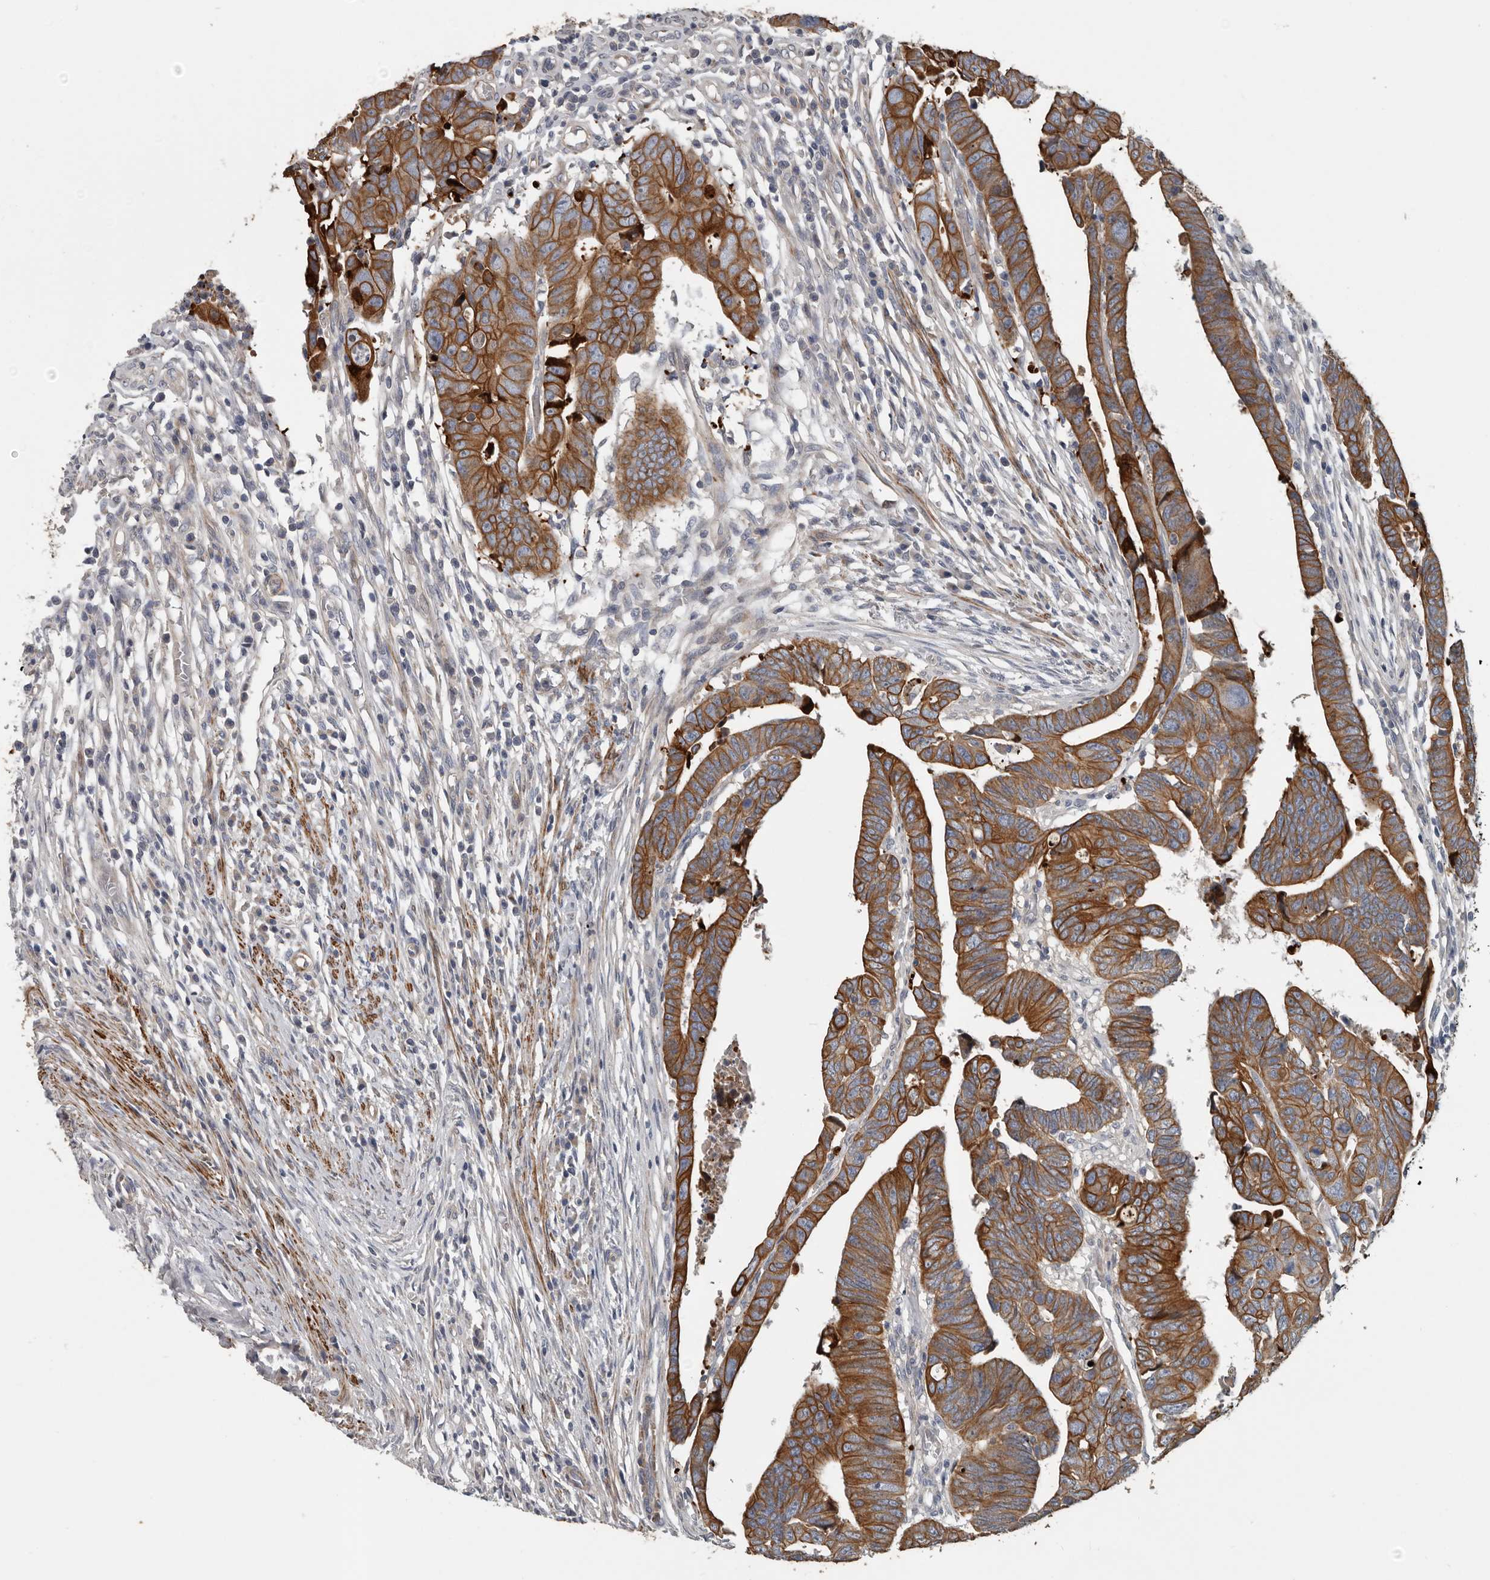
{"staining": {"intensity": "strong", "quantity": ">75%", "location": "cytoplasmic/membranous"}, "tissue": "colorectal cancer", "cell_type": "Tumor cells", "image_type": "cancer", "snomed": [{"axis": "morphology", "description": "Adenocarcinoma, NOS"}, {"axis": "topography", "description": "Rectum"}], "caption": "Protein staining of colorectal adenocarcinoma tissue reveals strong cytoplasmic/membranous positivity in about >75% of tumor cells.", "gene": "DPY19L4", "patient": {"sex": "female", "age": 65}}